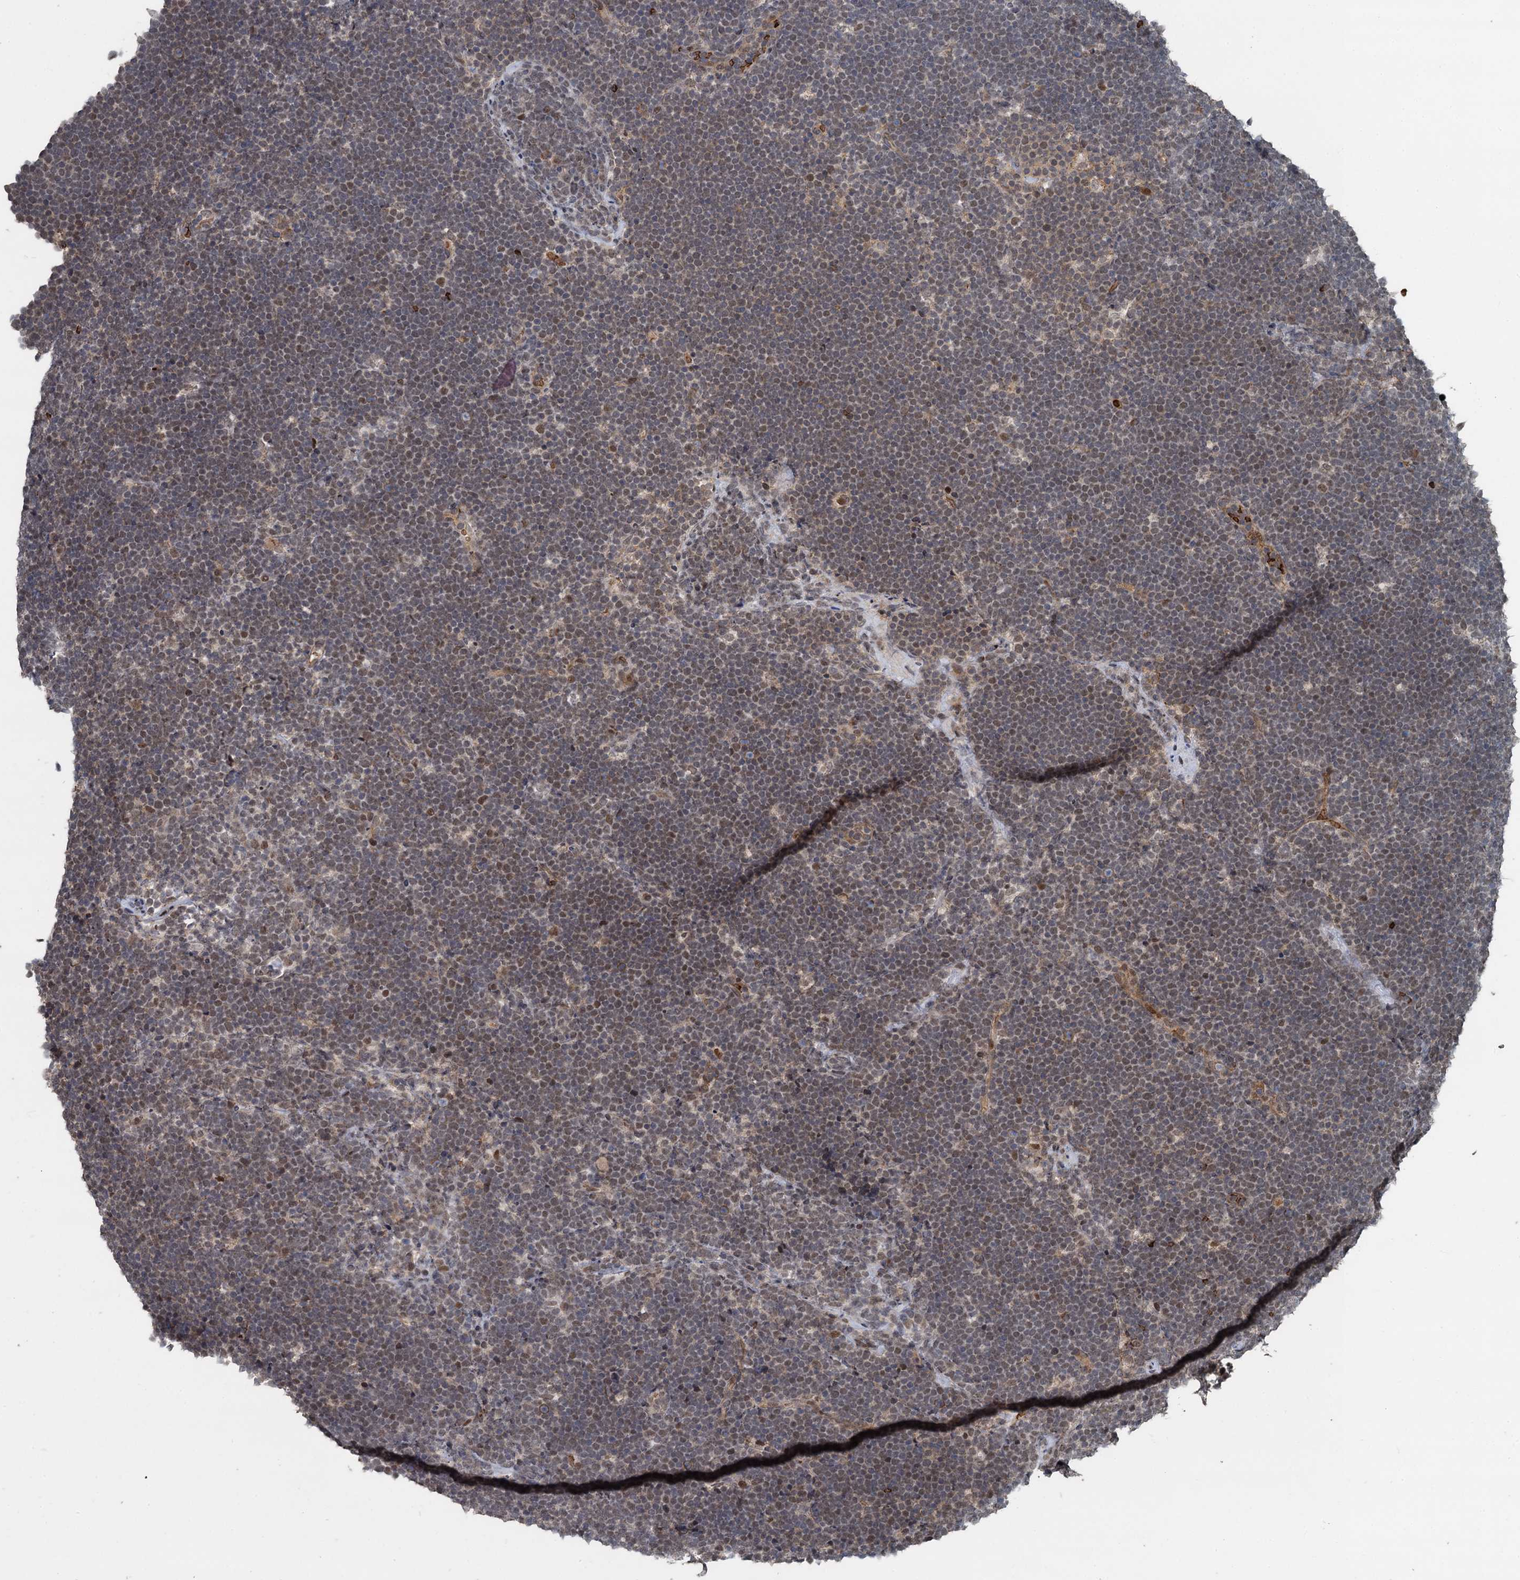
{"staining": {"intensity": "moderate", "quantity": "<25%", "location": "nuclear"}, "tissue": "lymphoma", "cell_type": "Tumor cells", "image_type": "cancer", "snomed": [{"axis": "morphology", "description": "Malignant lymphoma, non-Hodgkin's type, High grade"}, {"axis": "topography", "description": "Lymph node"}], "caption": "Moderate nuclear expression is identified in about <25% of tumor cells in lymphoma.", "gene": "FANCI", "patient": {"sex": "male", "age": 13}}